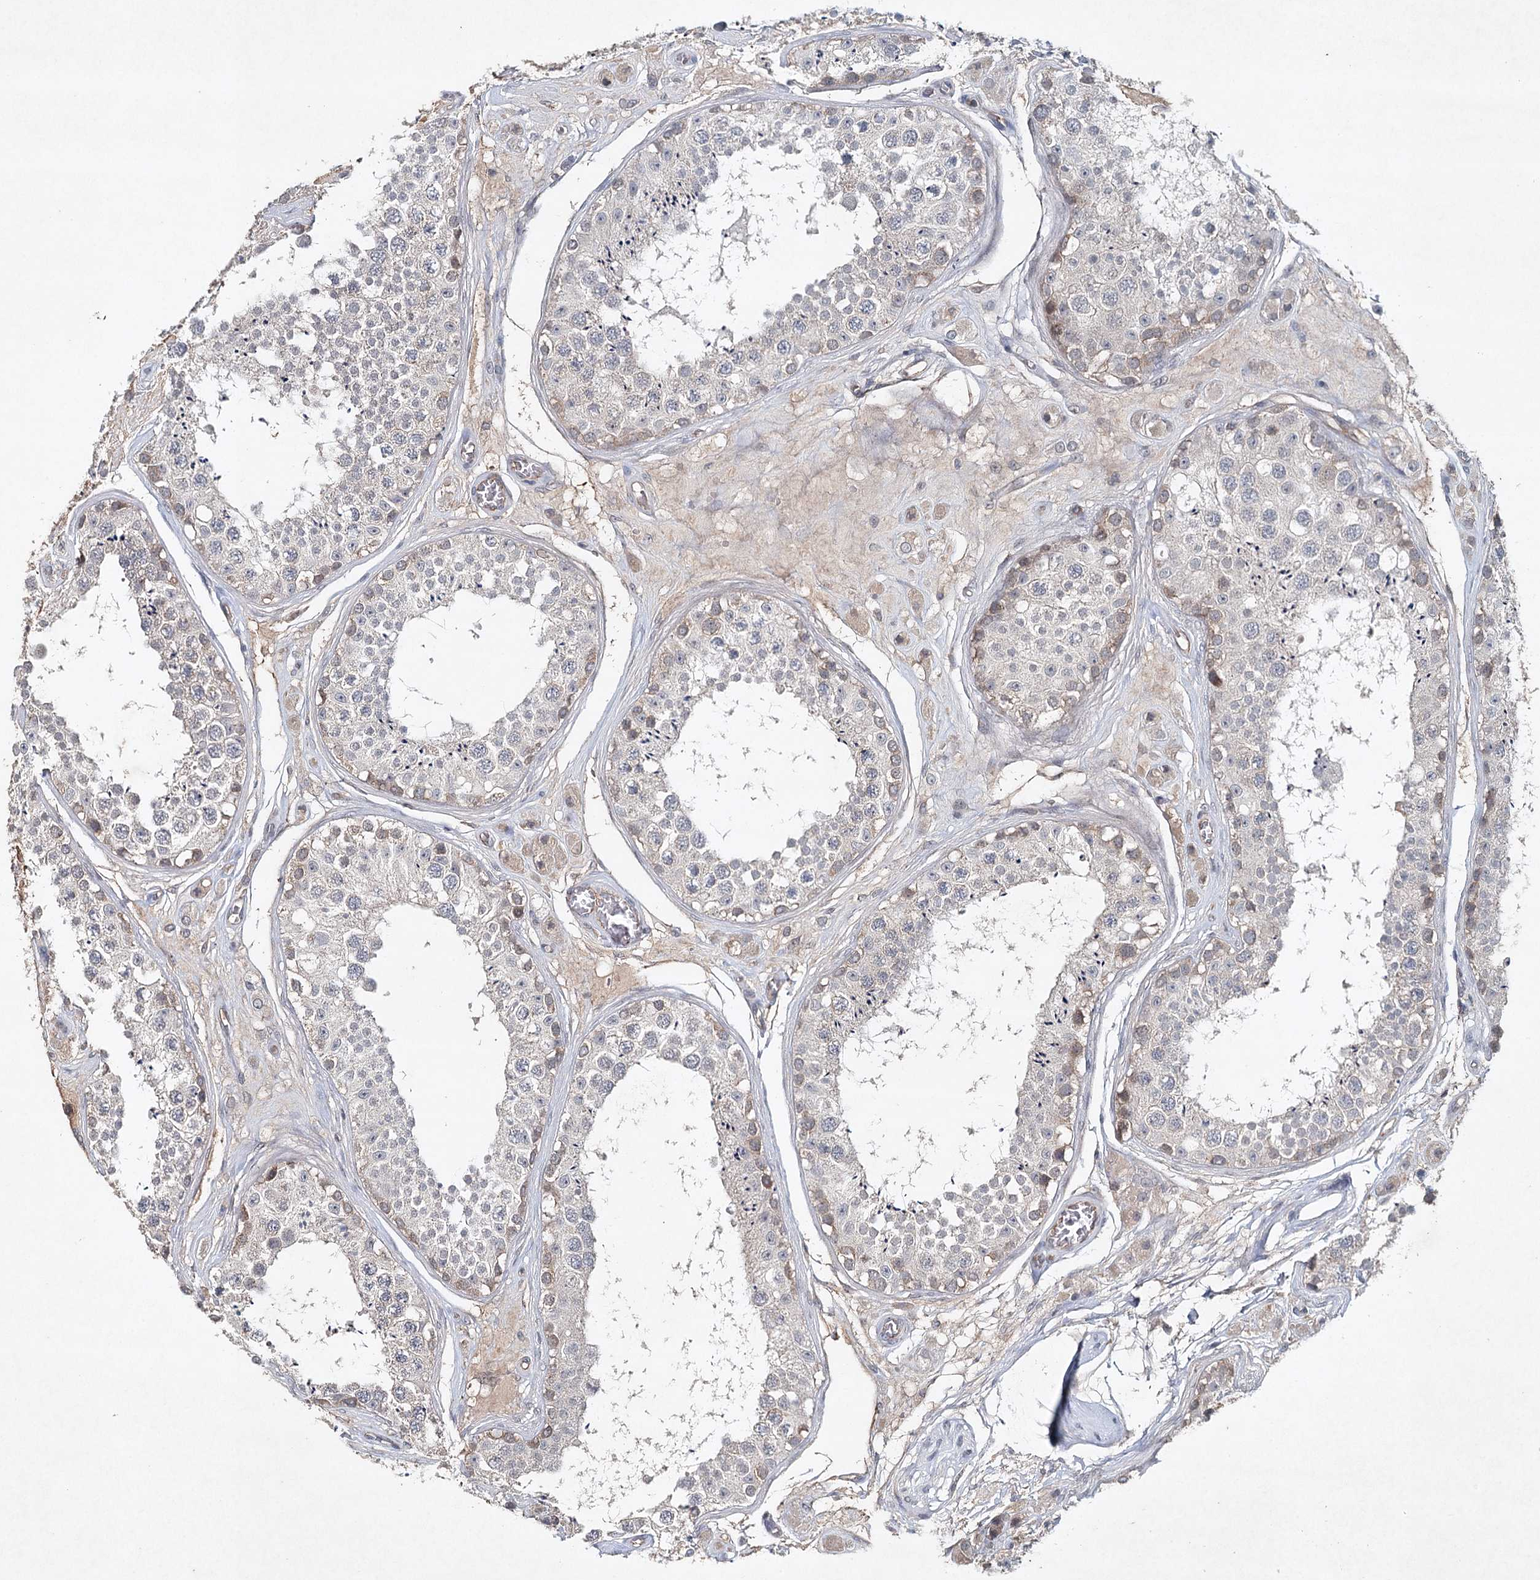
{"staining": {"intensity": "weak", "quantity": "<25%", "location": "cytoplasmic/membranous"}, "tissue": "testis", "cell_type": "Cells in seminiferous ducts", "image_type": "normal", "snomed": [{"axis": "morphology", "description": "Normal tissue, NOS"}, {"axis": "topography", "description": "Testis"}], "caption": "Testis was stained to show a protein in brown. There is no significant staining in cells in seminiferous ducts. (Stains: DAB (3,3'-diaminobenzidine) IHC with hematoxylin counter stain, Microscopy: brightfield microscopy at high magnification).", "gene": "SYNPO", "patient": {"sex": "male", "age": 25}}